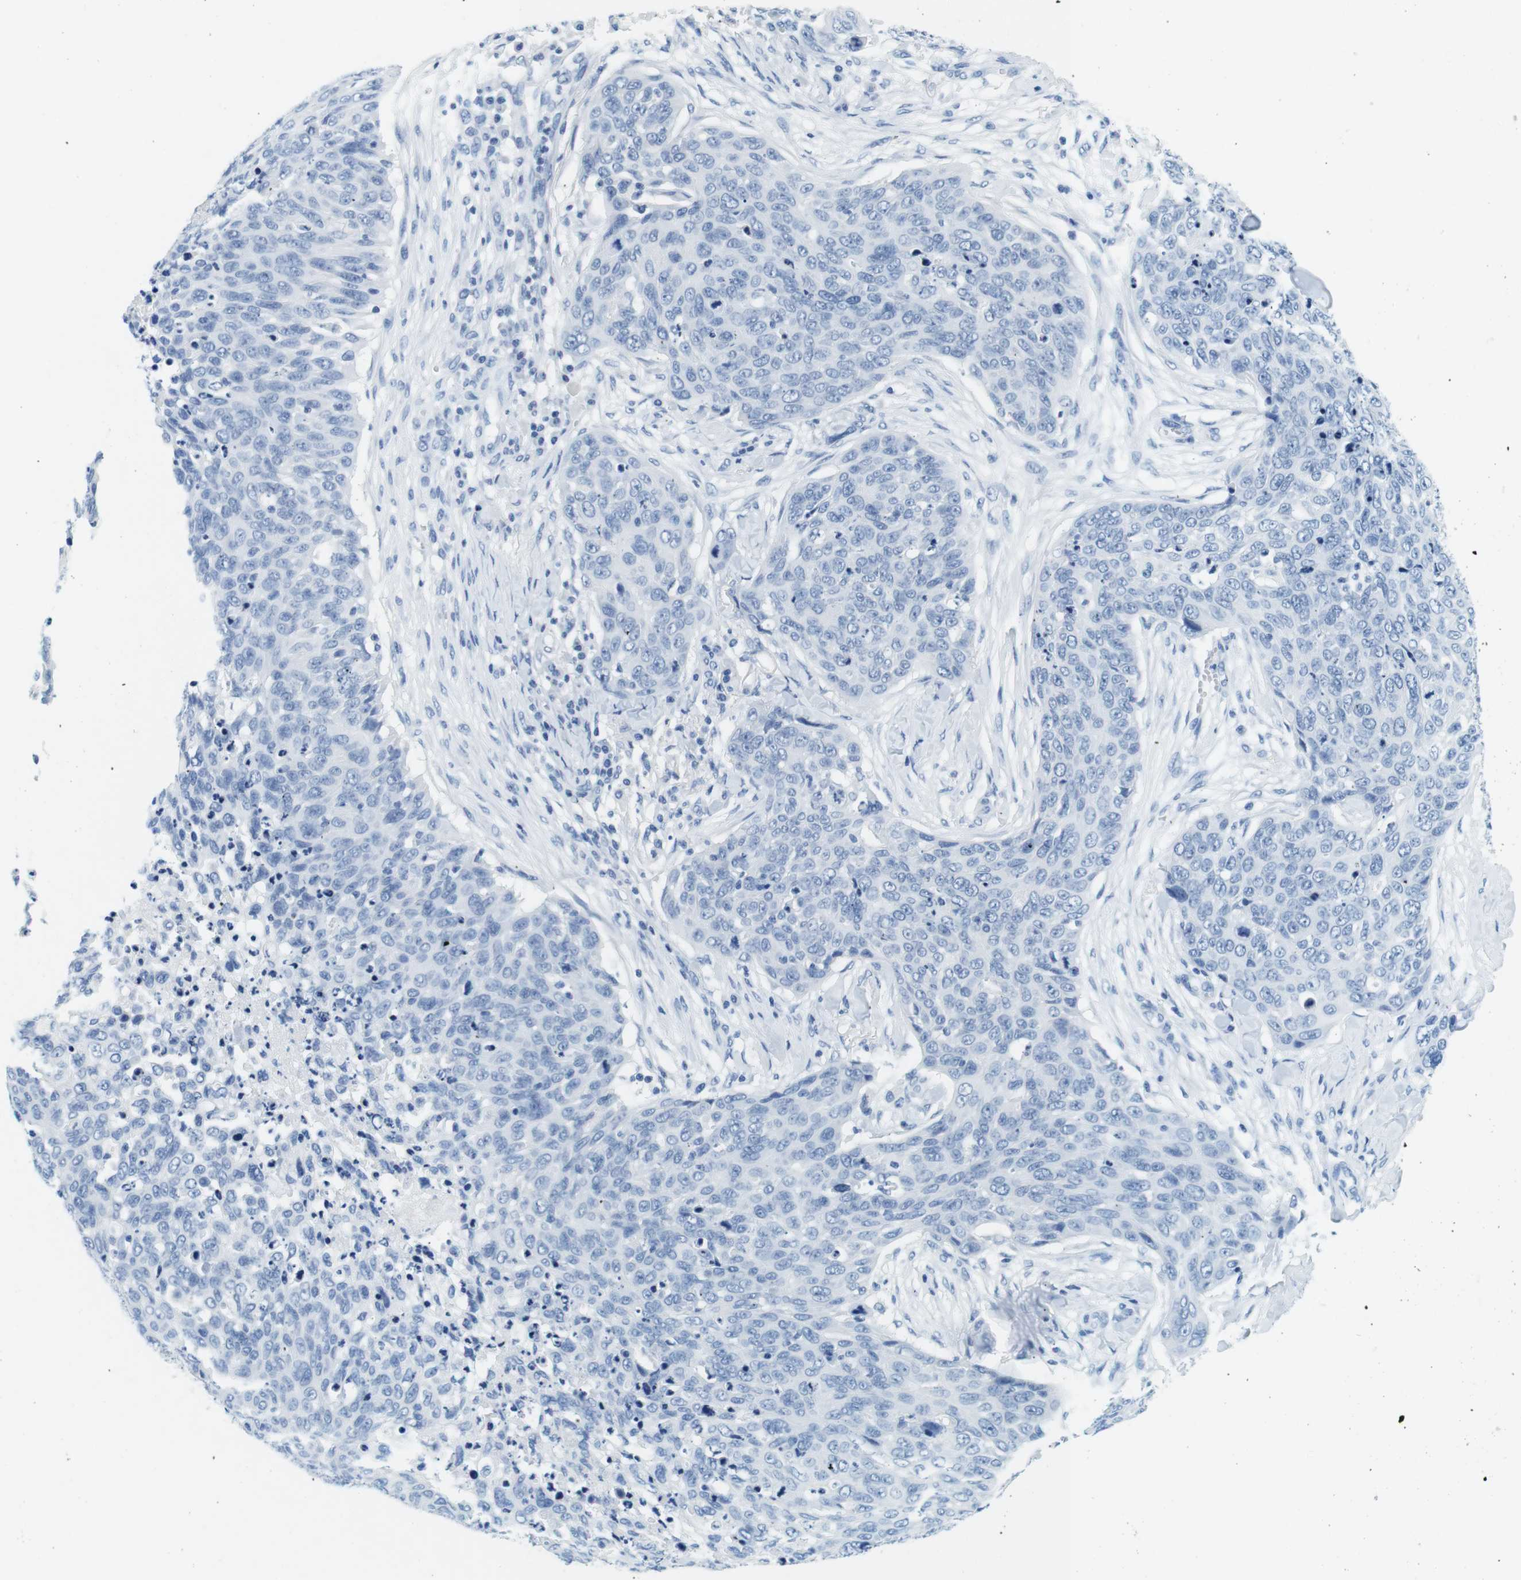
{"staining": {"intensity": "negative", "quantity": "none", "location": "none"}, "tissue": "skin cancer", "cell_type": "Tumor cells", "image_type": "cancer", "snomed": [{"axis": "morphology", "description": "Squamous cell carcinoma in situ, NOS"}, {"axis": "morphology", "description": "Squamous cell carcinoma, NOS"}, {"axis": "topography", "description": "Skin"}], "caption": "There is no significant positivity in tumor cells of skin squamous cell carcinoma. Brightfield microscopy of immunohistochemistry (IHC) stained with DAB (3,3'-diaminobenzidine) (brown) and hematoxylin (blue), captured at high magnification.", "gene": "CYP2C9", "patient": {"sex": "male", "age": 93}}